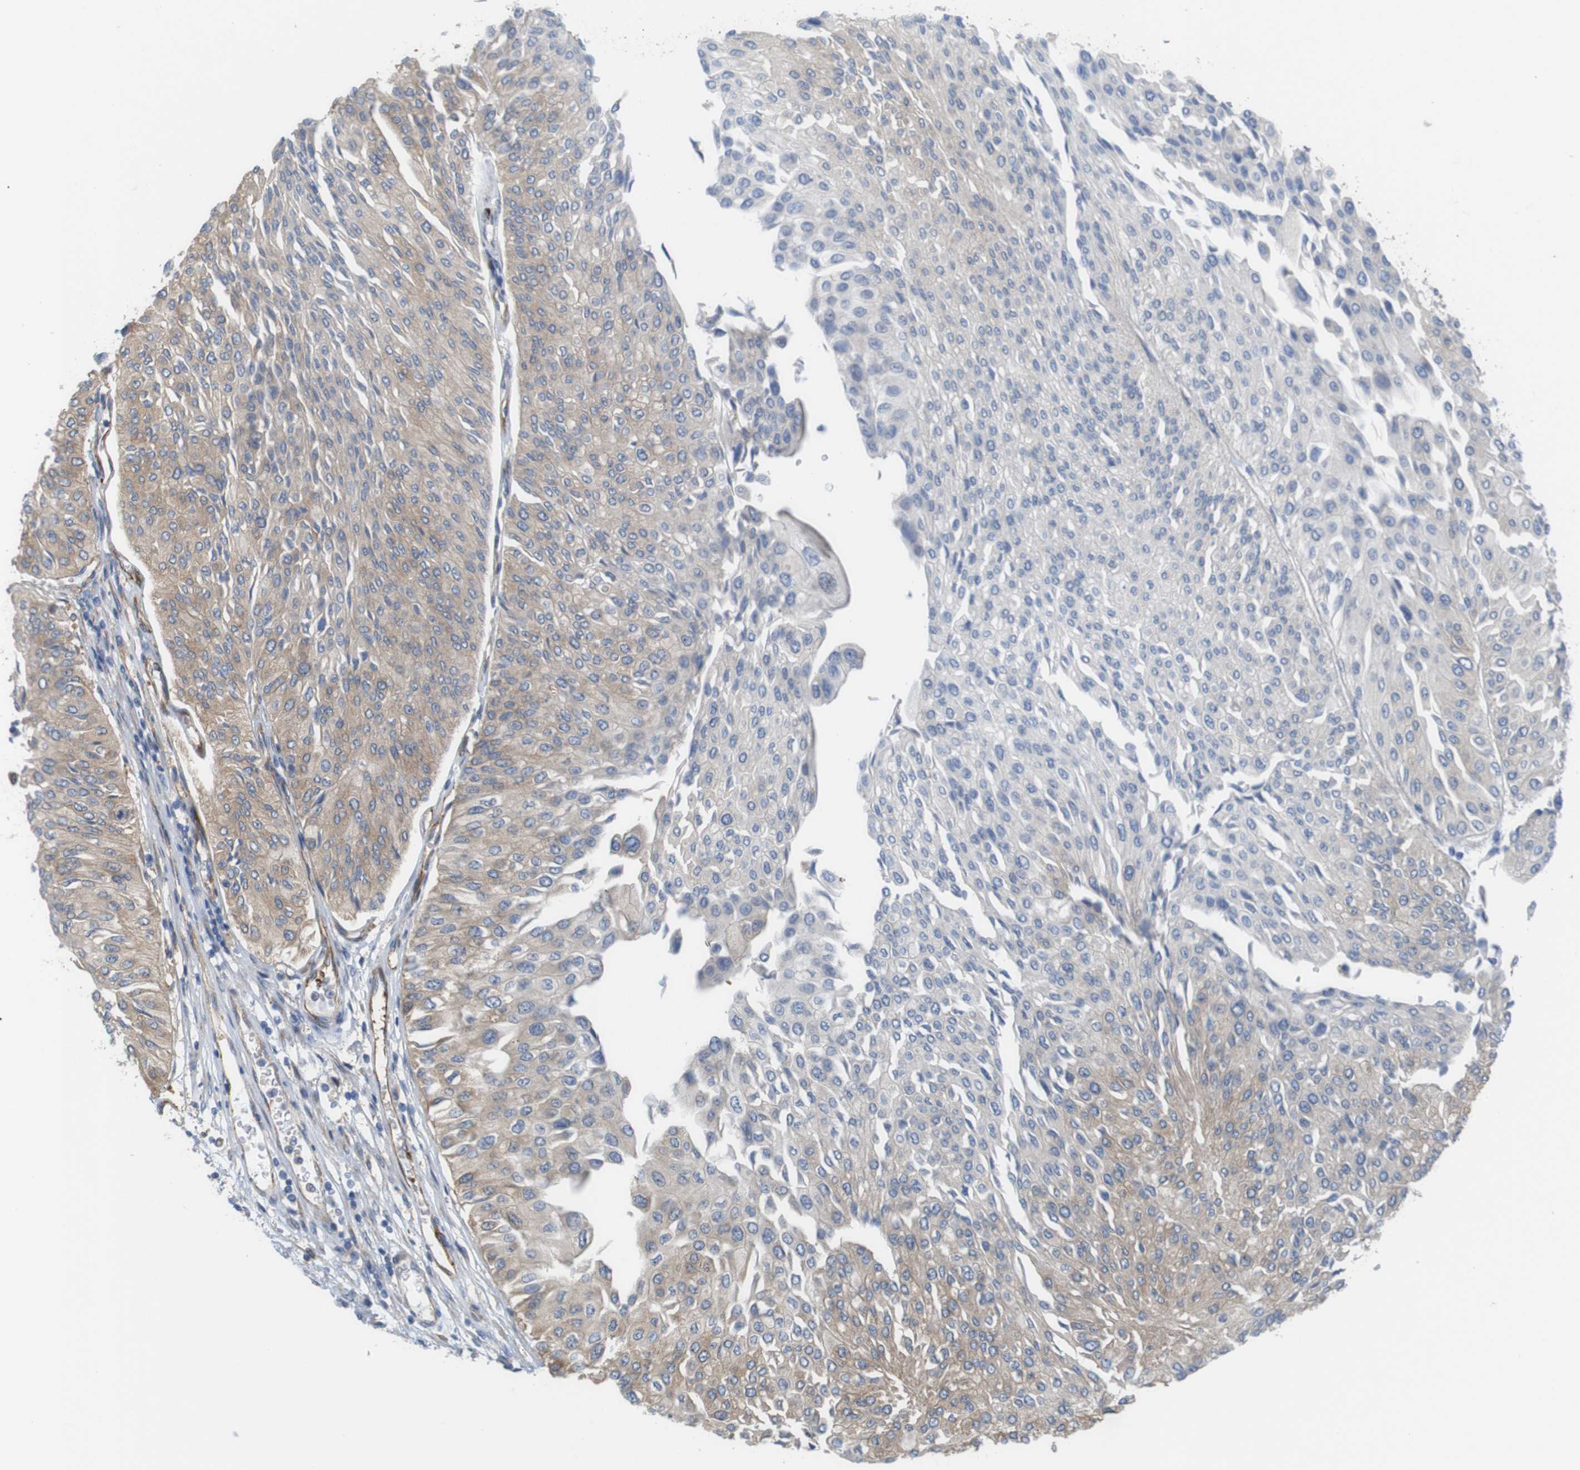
{"staining": {"intensity": "weak", "quantity": "25%-75%", "location": "cytoplasmic/membranous"}, "tissue": "urothelial cancer", "cell_type": "Tumor cells", "image_type": "cancer", "snomed": [{"axis": "morphology", "description": "Urothelial carcinoma, Low grade"}, {"axis": "topography", "description": "Urinary bladder"}], "caption": "Protein positivity by IHC reveals weak cytoplasmic/membranous staining in about 25%-75% of tumor cells in urothelial carcinoma (low-grade). Nuclei are stained in blue.", "gene": "JPH1", "patient": {"sex": "male", "age": 67}}